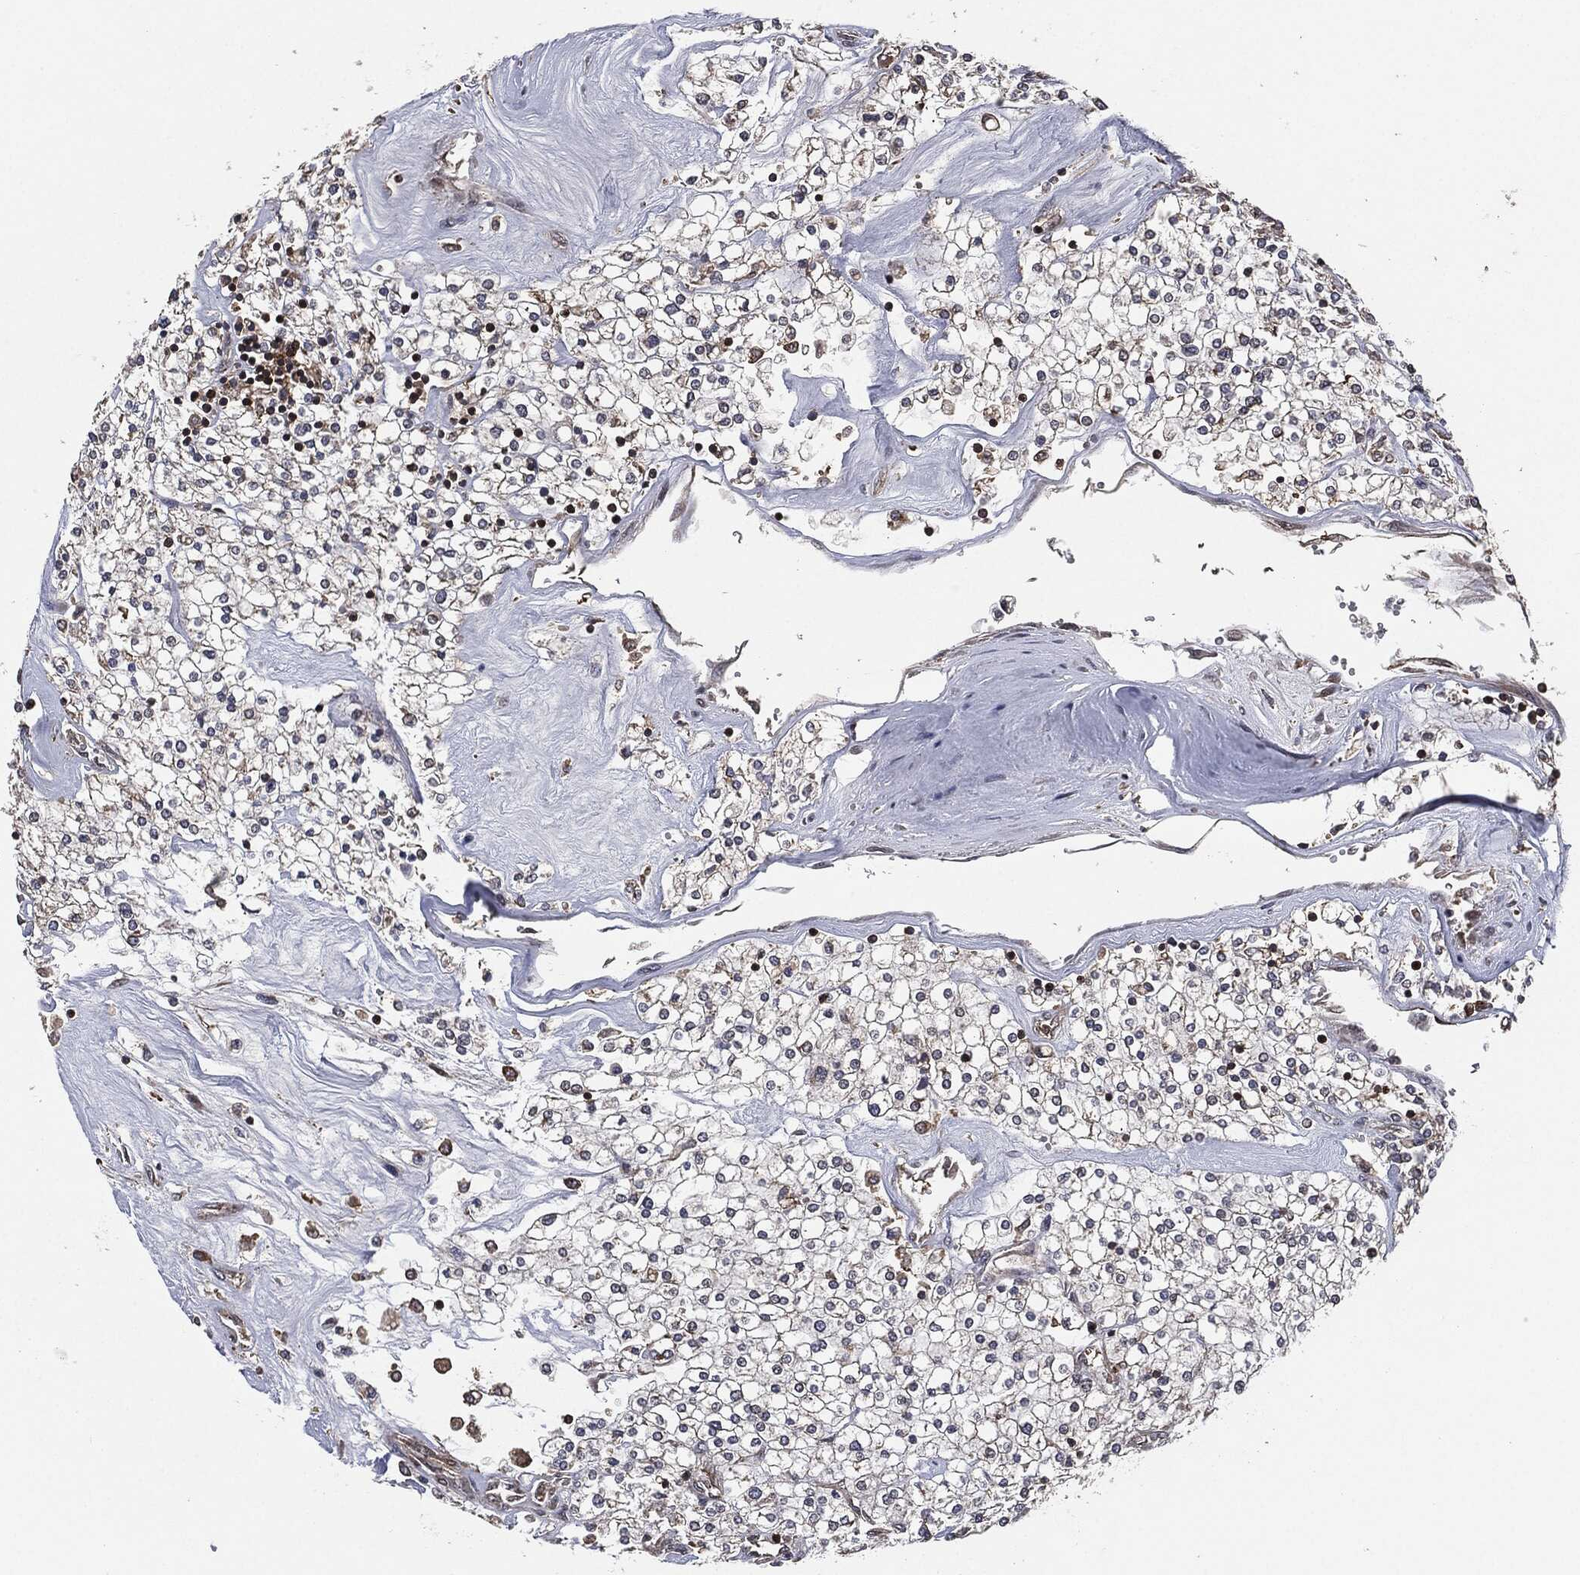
{"staining": {"intensity": "negative", "quantity": "none", "location": "none"}, "tissue": "renal cancer", "cell_type": "Tumor cells", "image_type": "cancer", "snomed": [{"axis": "morphology", "description": "Adenocarcinoma, NOS"}, {"axis": "topography", "description": "Kidney"}], "caption": "Tumor cells are negative for brown protein staining in adenocarcinoma (renal).", "gene": "UBR1", "patient": {"sex": "male", "age": 80}}